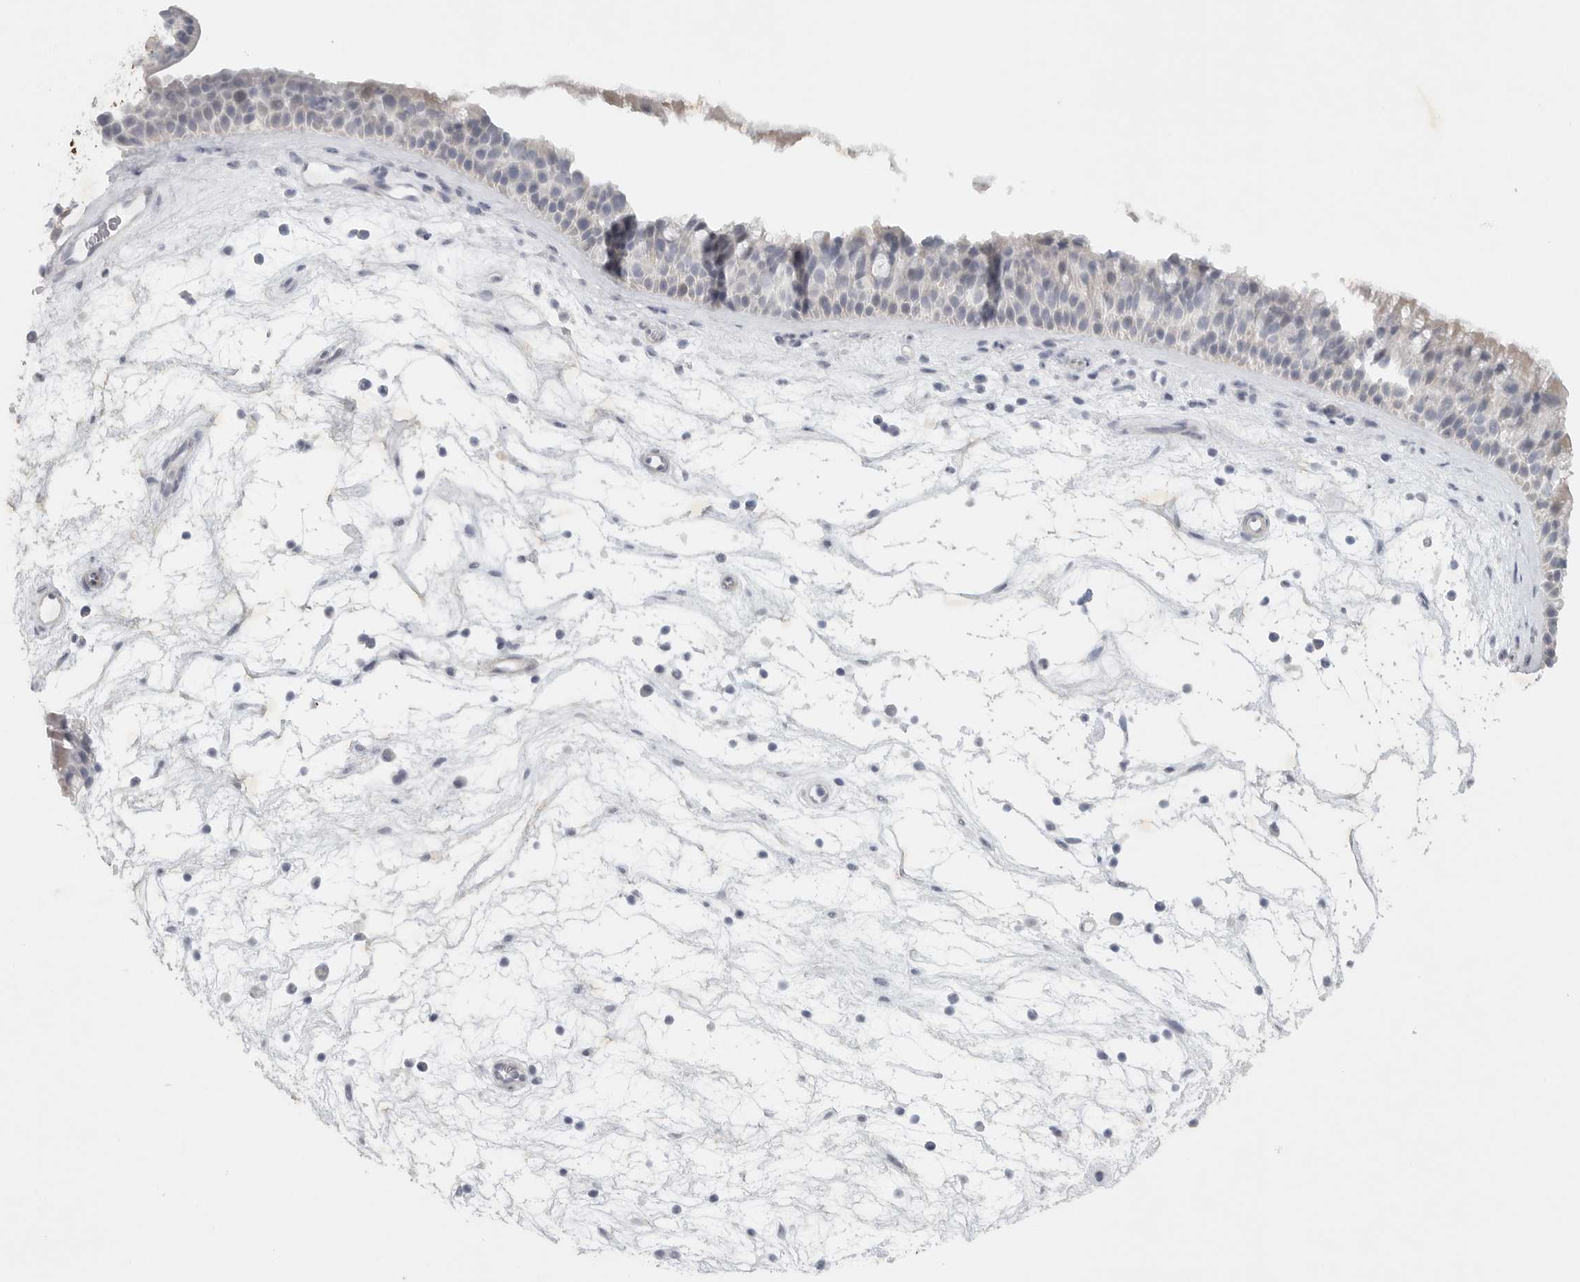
{"staining": {"intensity": "weak", "quantity": "<25%", "location": "cytoplasmic/membranous"}, "tissue": "nasopharynx", "cell_type": "Respiratory epithelial cells", "image_type": "normal", "snomed": [{"axis": "morphology", "description": "Normal tissue, NOS"}, {"axis": "topography", "description": "Nasopharynx"}], "caption": "Immunohistochemistry of normal nasopharynx shows no expression in respiratory epithelial cells. The staining is performed using DAB (3,3'-diaminobenzidine) brown chromogen with nuclei counter-stained in using hematoxylin.", "gene": "TNR", "patient": {"sex": "male", "age": 64}}